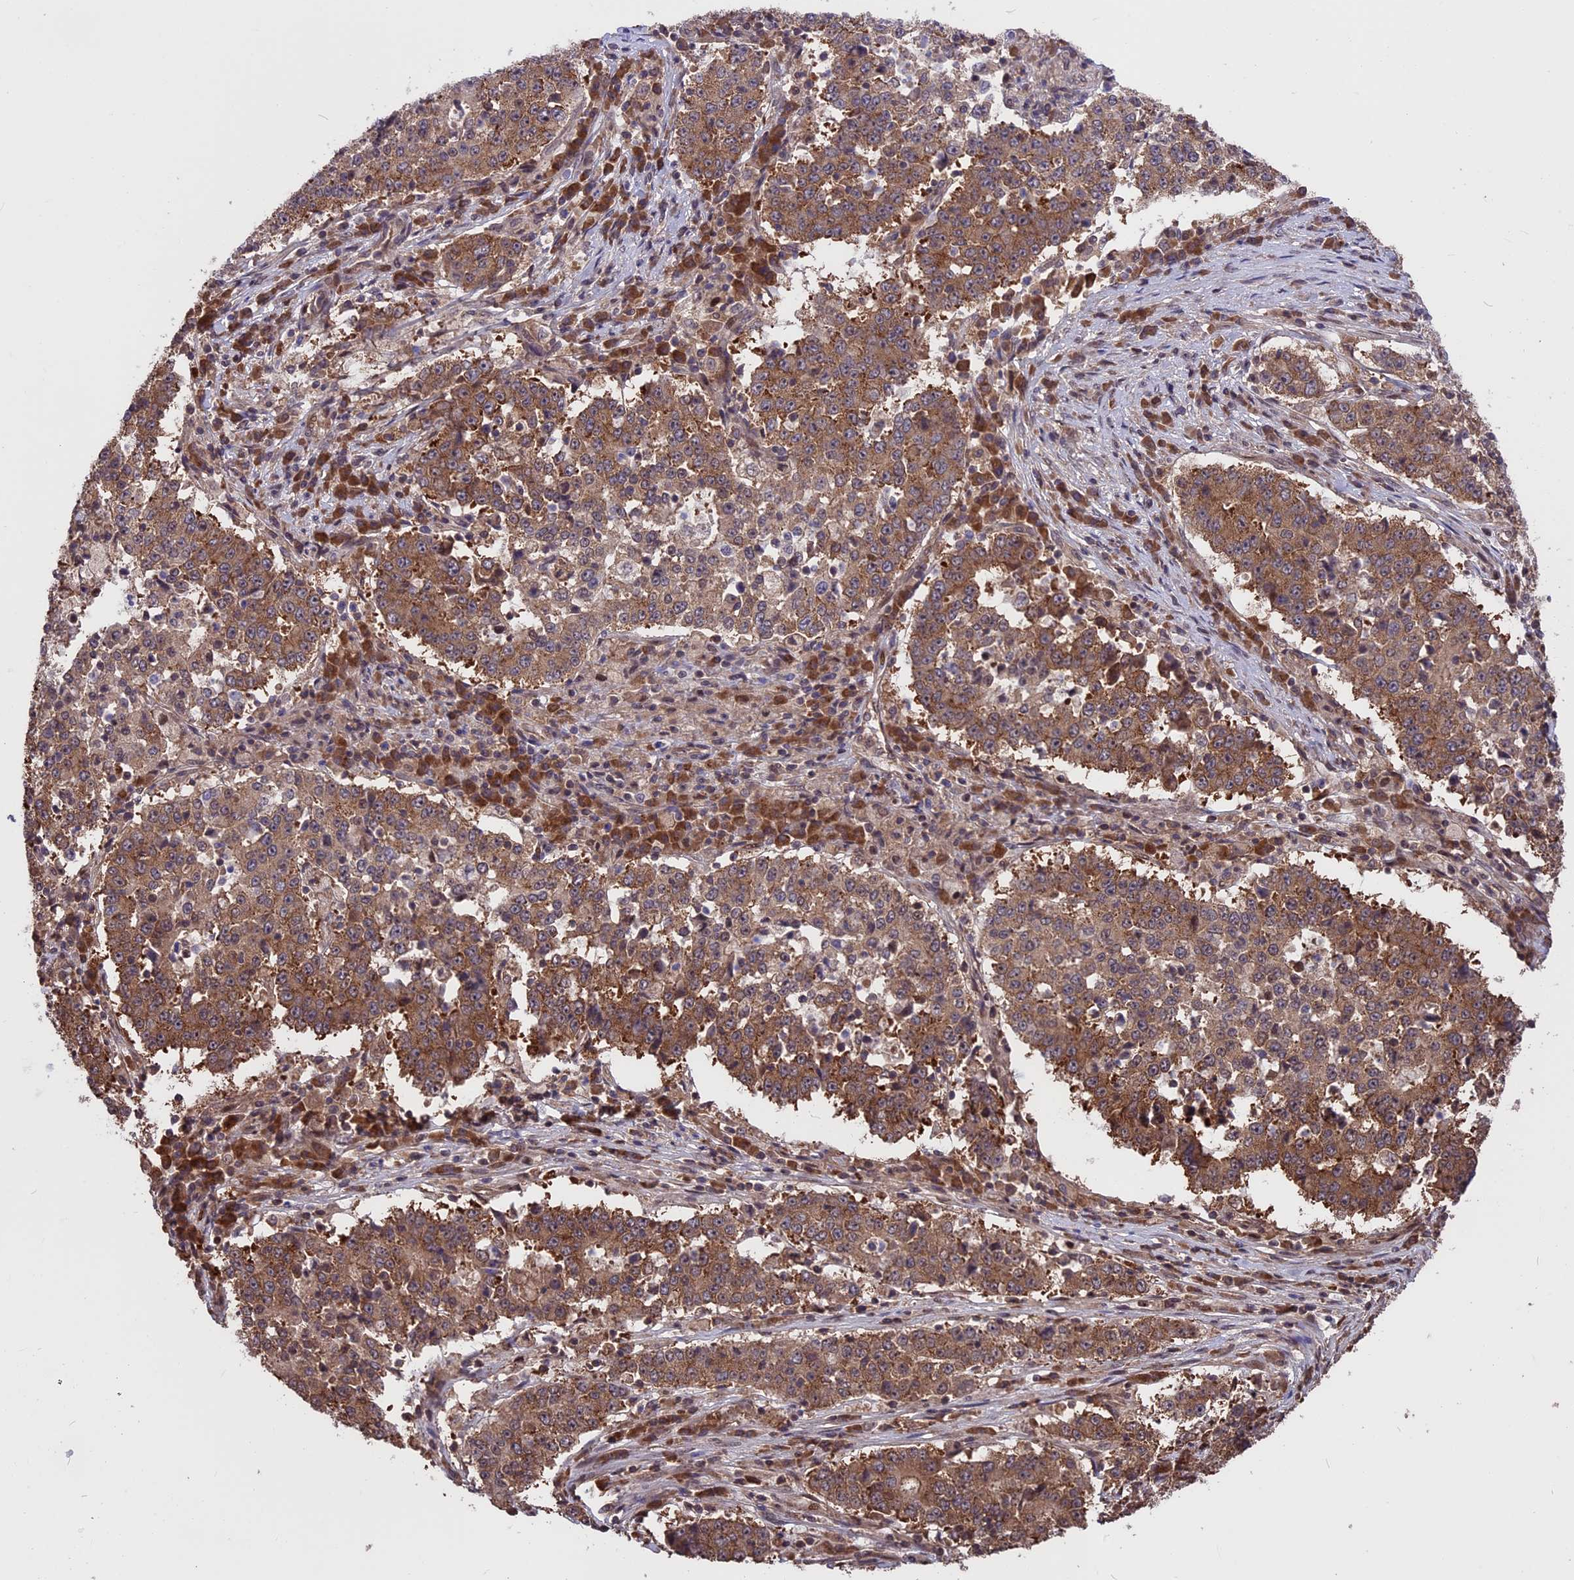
{"staining": {"intensity": "moderate", "quantity": ">75%", "location": "cytoplasmic/membranous"}, "tissue": "stomach cancer", "cell_type": "Tumor cells", "image_type": "cancer", "snomed": [{"axis": "morphology", "description": "Adenocarcinoma, NOS"}, {"axis": "topography", "description": "Stomach"}], "caption": "Approximately >75% of tumor cells in adenocarcinoma (stomach) demonstrate moderate cytoplasmic/membranous protein expression as visualized by brown immunohistochemical staining.", "gene": "ZNF598", "patient": {"sex": "male", "age": 59}}